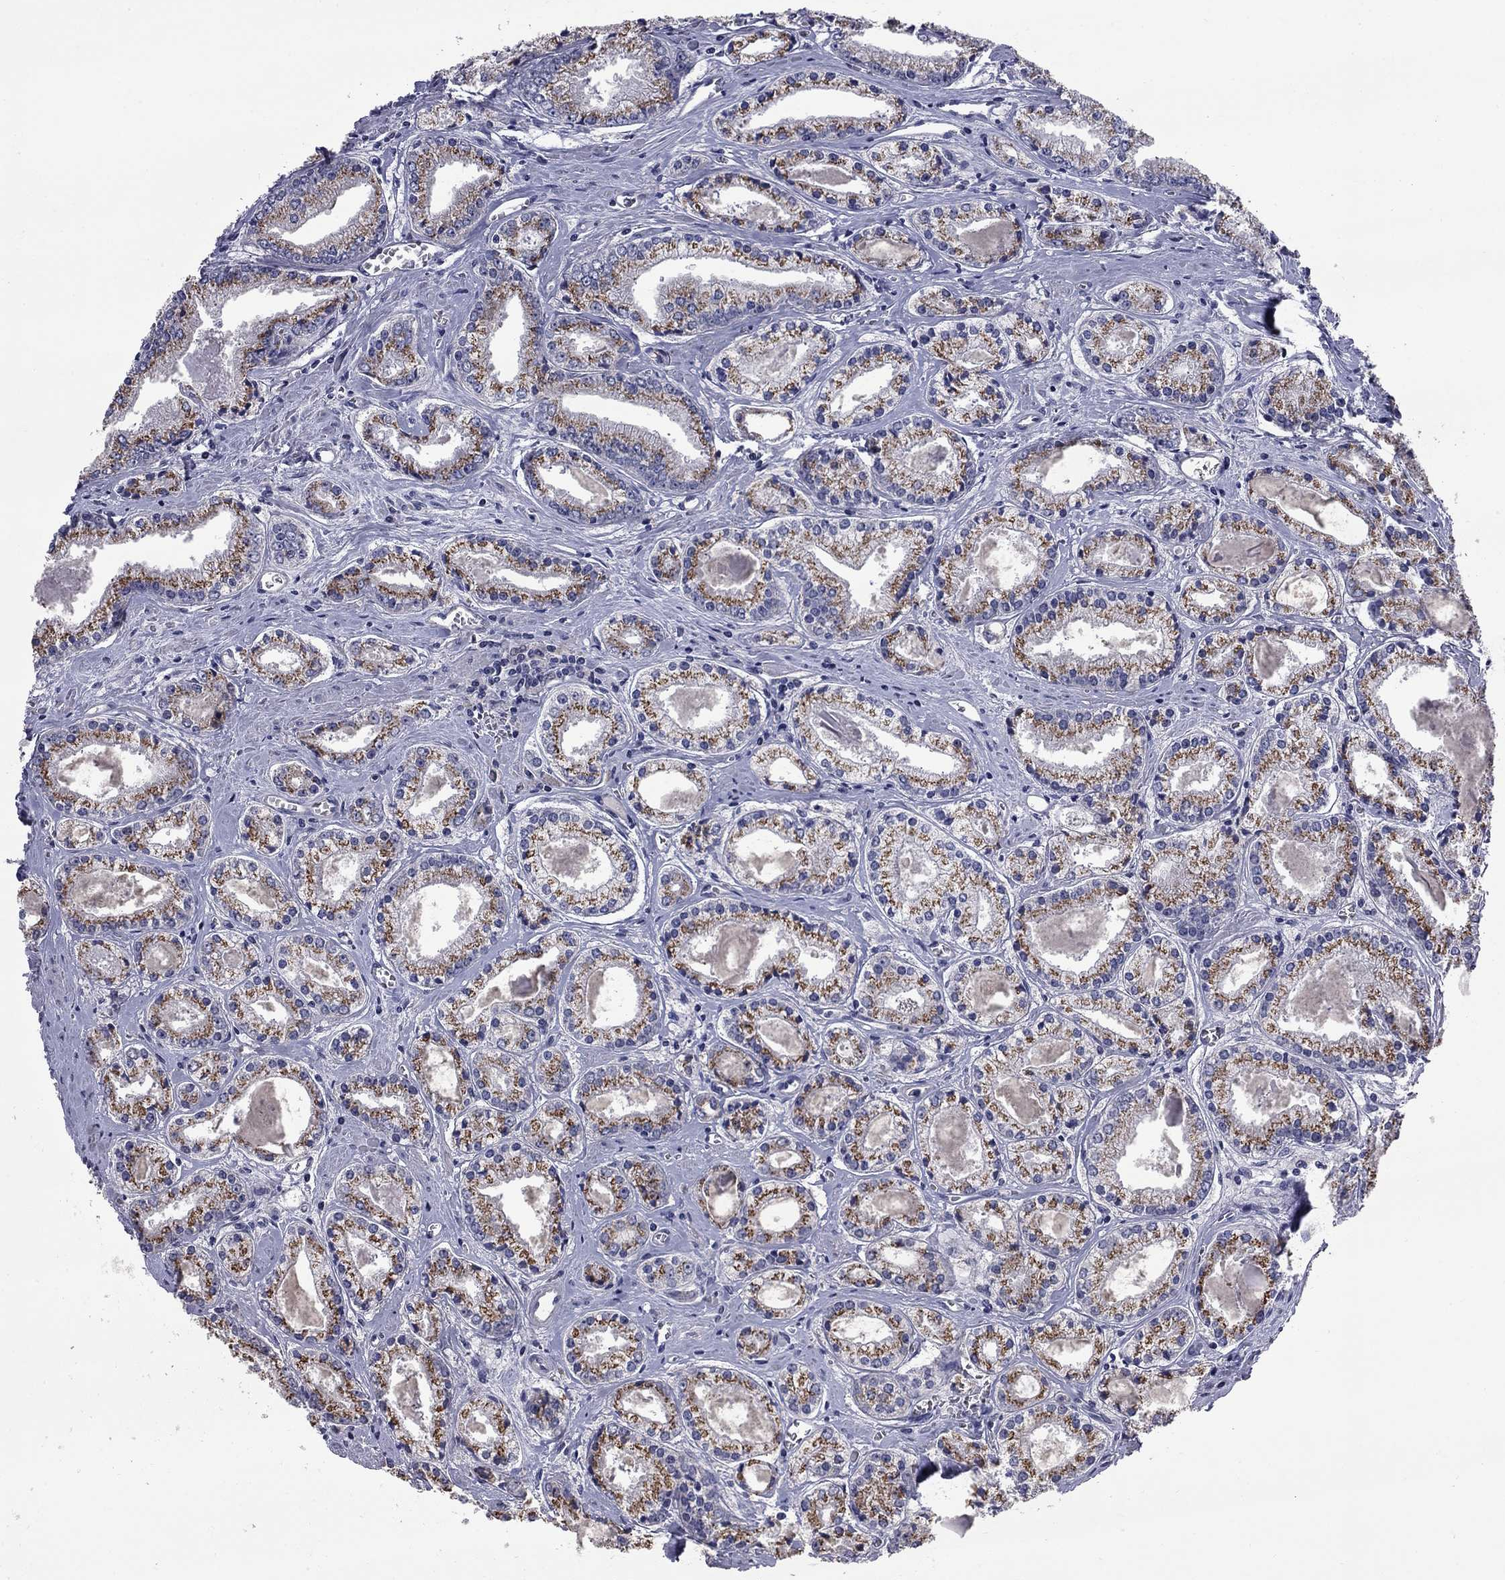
{"staining": {"intensity": "strong", "quantity": ">75%", "location": "cytoplasmic/membranous"}, "tissue": "prostate cancer", "cell_type": "Tumor cells", "image_type": "cancer", "snomed": [{"axis": "morphology", "description": "Adenocarcinoma, NOS"}, {"axis": "topography", "description": "Prostate"}], "caption": "This histopathology image exhibits immunohistochemistry staining of adenocarcinoma (prostate), with high strong cytoplasmic/membranous staining in approximately >75% of tumor cells.", "gene": "HTR4", "patient": {"sex": "male", "age": 72}}